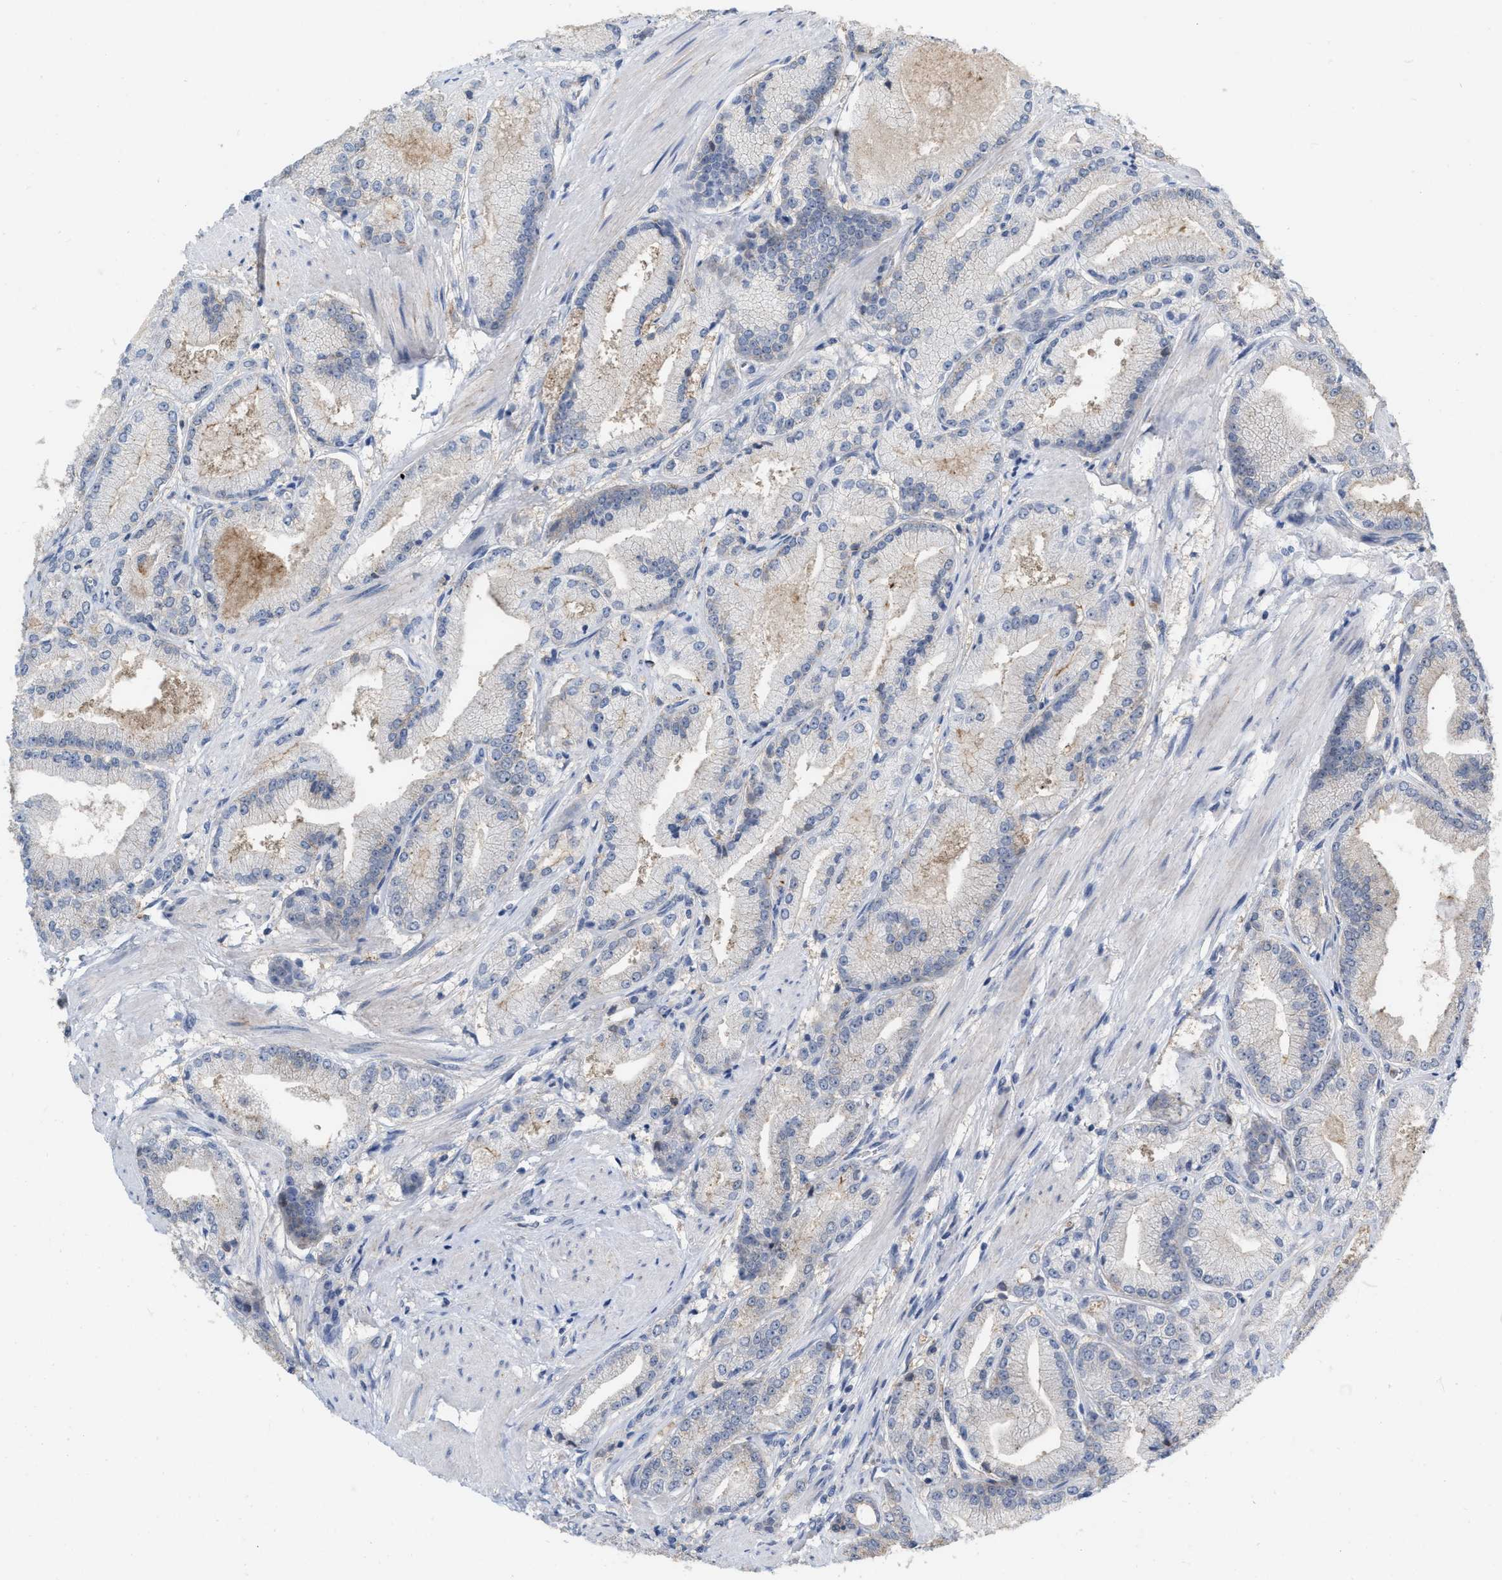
{"staining": {"intensity": "negative", "quantity": "none", "location": "none"}, "tissue": "prostate cancer", "cell_type": "Tumor cells", "image_type": "cancer", "snomed": [{"axis": "morphology", "description": "Adenocarcinoma, High grade"}, {"axis": "topography", "description": "Prostate"}], "caption": "Immunohistochemical staining of human high-grade adenocarcinoma (prostate) displays no significant positivity in tumor cells.", "gene": "BAIAP2L1", "patient": {"sex": "male", "age": 50}}